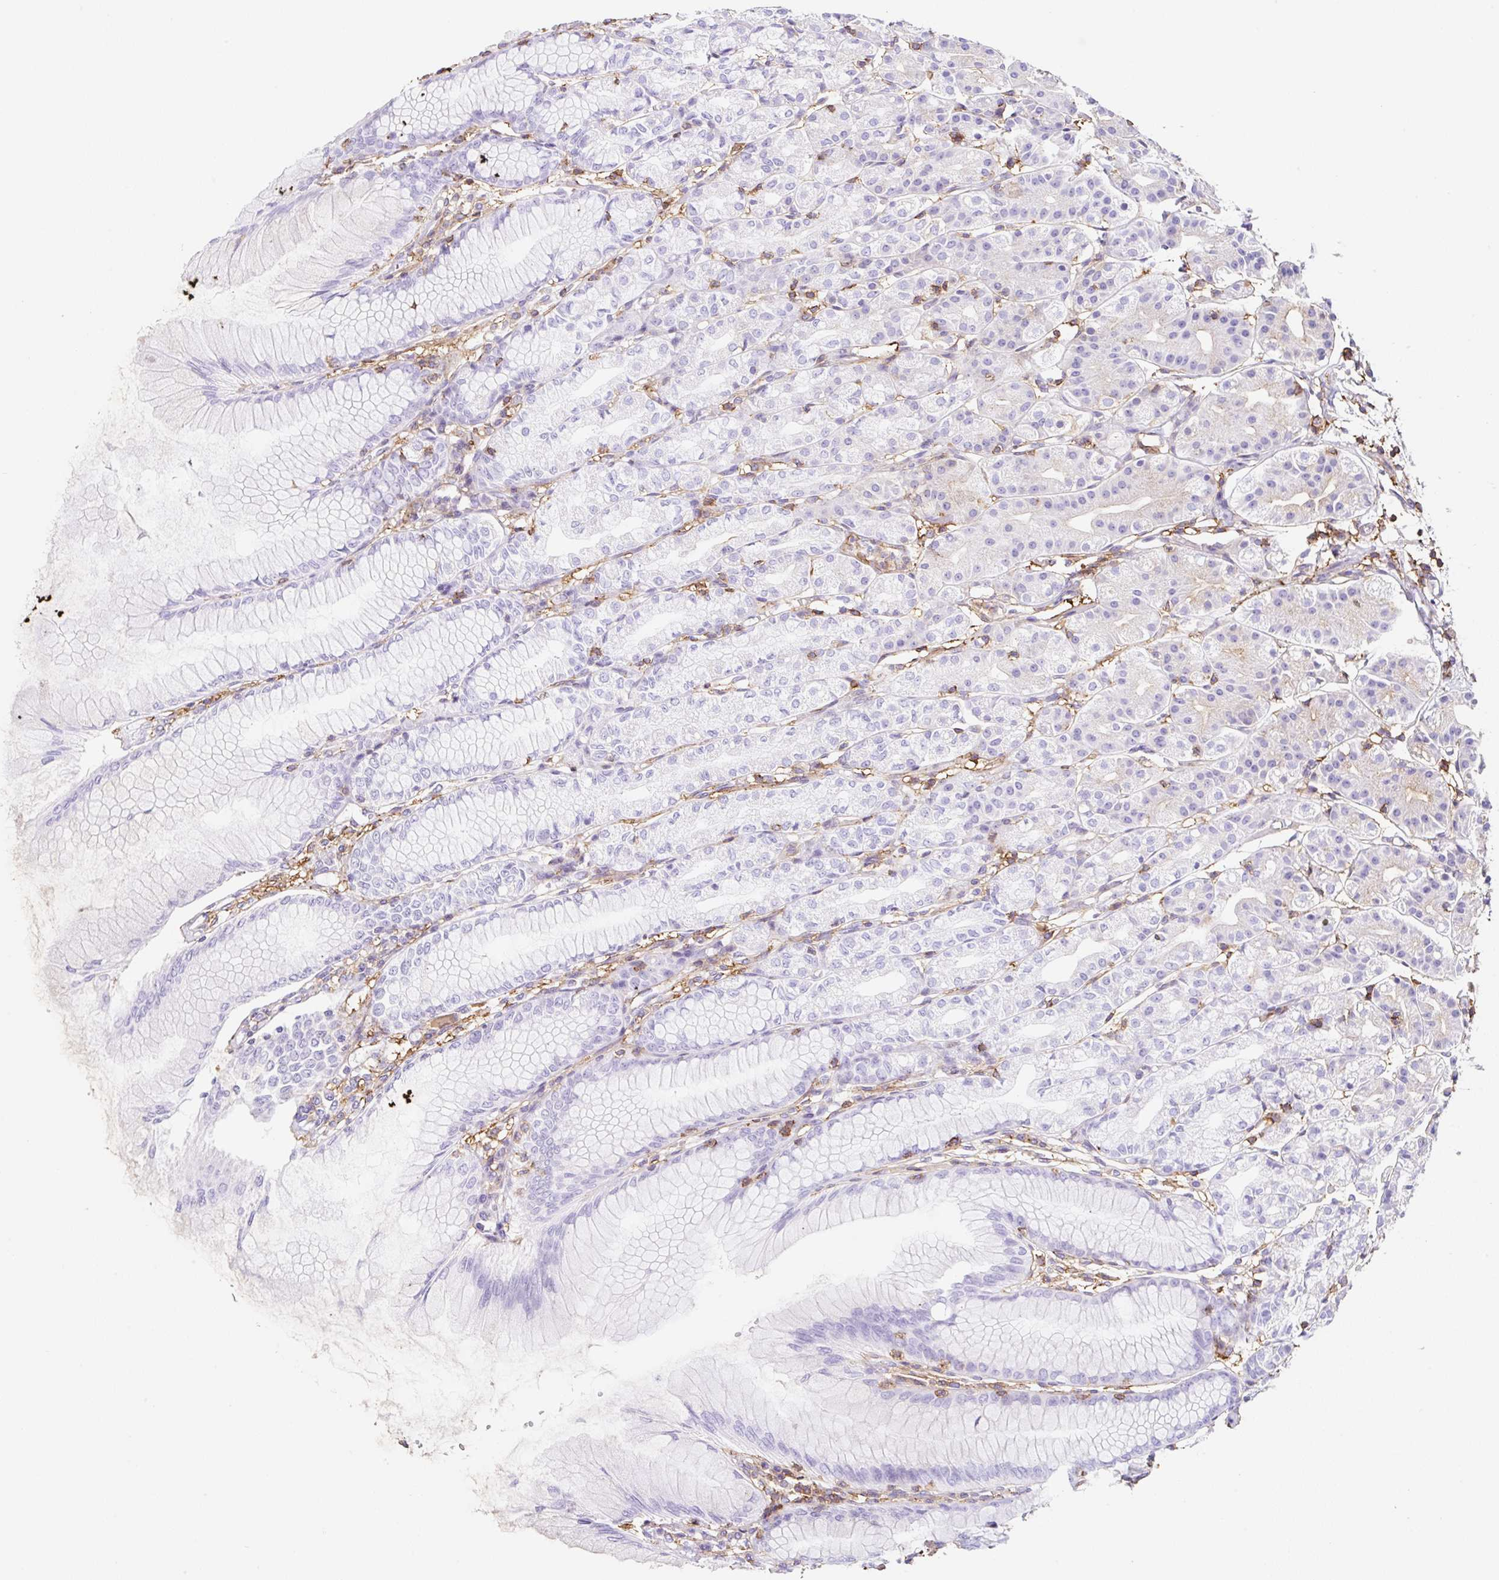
{"staining": {"intensity": "negative", "quantity": "none", "location": "none"}, "tissue": "stomach", "cell_type": "Glandular cells", "image_type": "normal", "snomed": [{"axis": "morphology", "description": "Normal tissue, NOS"}, {"axis": "topography", "description": "Stomach"}], "caption": "Micrograph shows no significant protein positivity in glandular cells of unremarkable stomach. (Stains: DAB (3,3'-diaminobenzidine) immunohistochemistry (IHC) with hematoxylin counter stain, Microscopy: brightfield microscopy at high magnification).", "gene": "MTTP", "patient": {"sex": "female", "age": 57}}